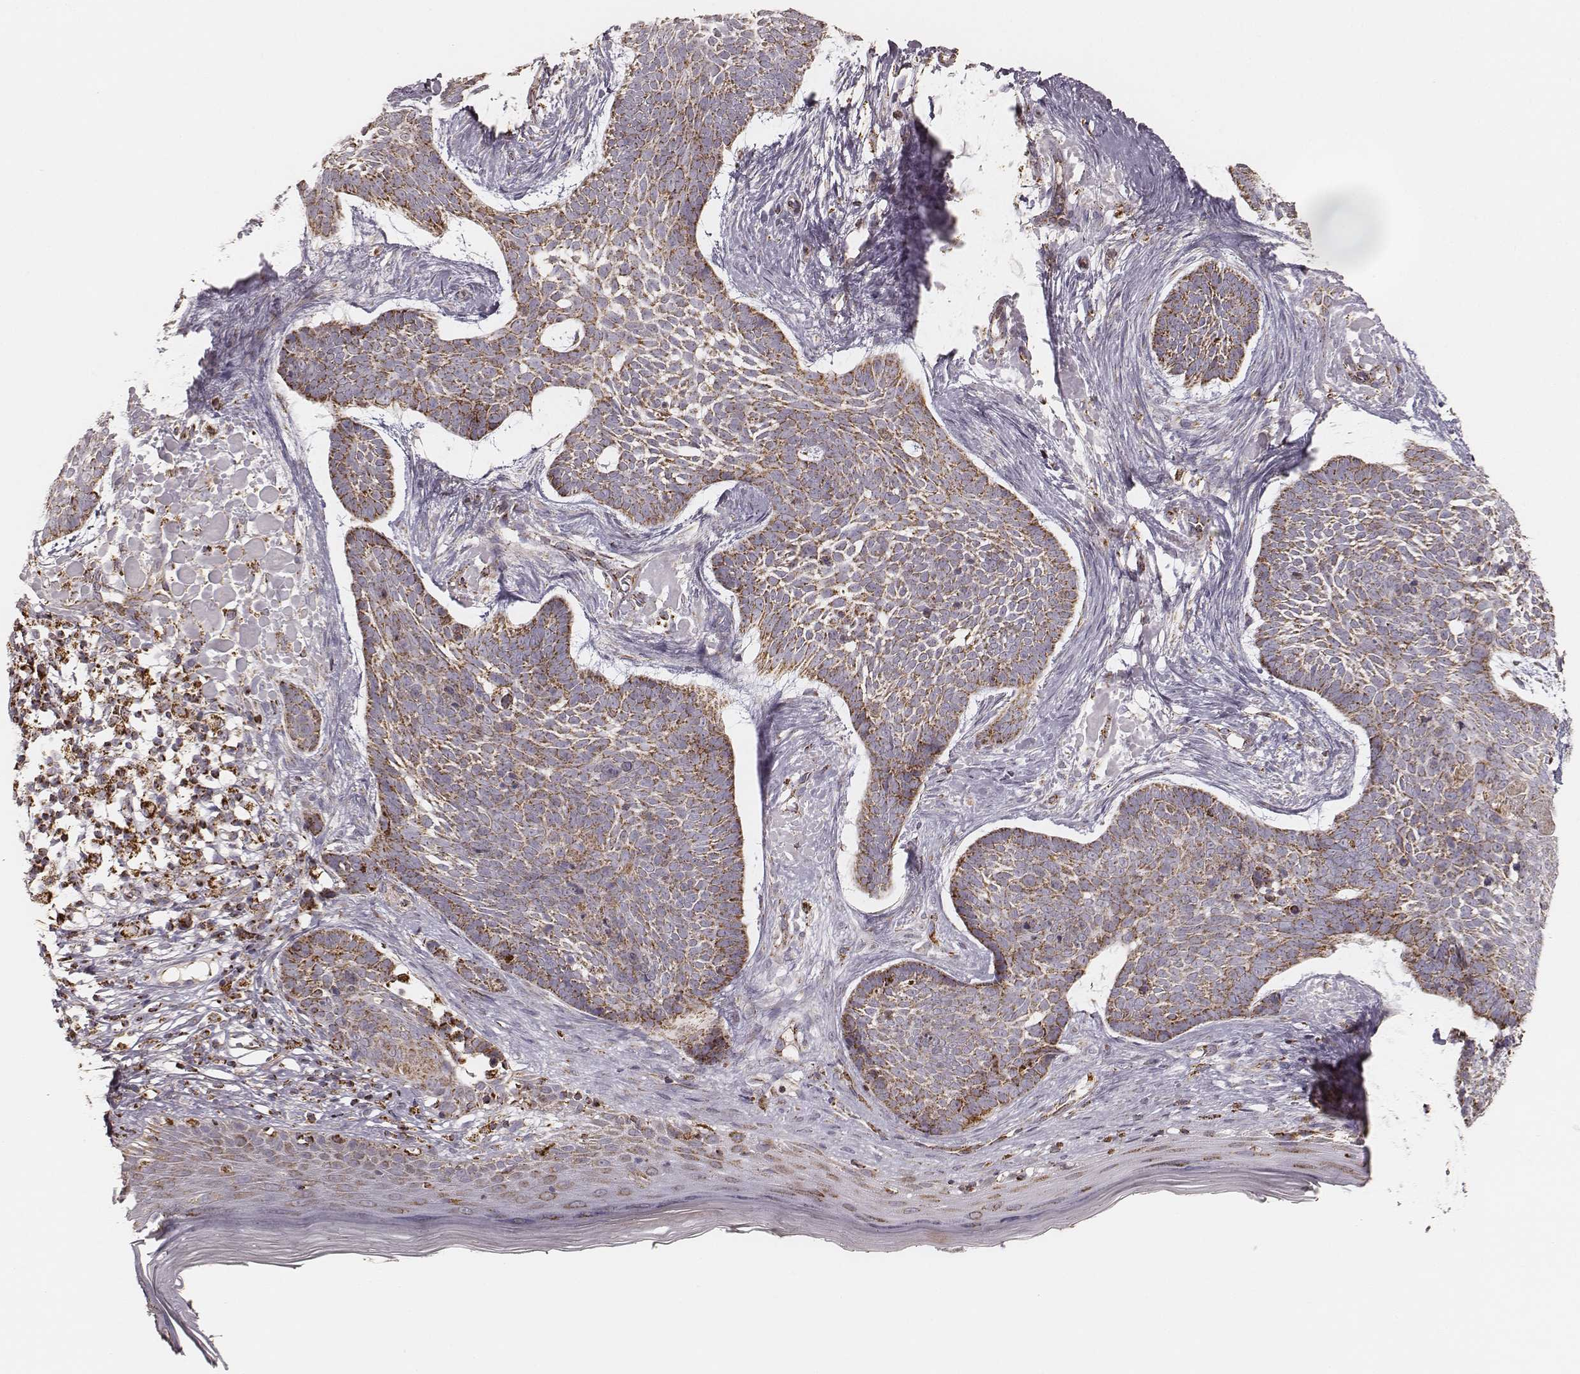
{"staining": {"intensity": "strong", "quantity": "25%-75%", "location": "cytoplasmic/membranous"}, "tissue": "skin cancer", "cell_type": "Tumor cells", "image_type": "cancer", "snomed": [{"axis": "morphology", "description": "Basal cell carcinoma"}, {"axis": "topography", "description": "Skin"}], "caption": "Protein staining of basal cell carcinoma (skin) tissue exhibits strong cytoplasmic/membranous expression in approximately 25%-75% of tumor cells. (Stains: DAB (3,3'-diaminobenzidine) in brown, nuclei in blue, Microscopy: brightfield microscopy at high magnification).", "gene": "CS", "patient": {"sex": "male", "age": 85}}